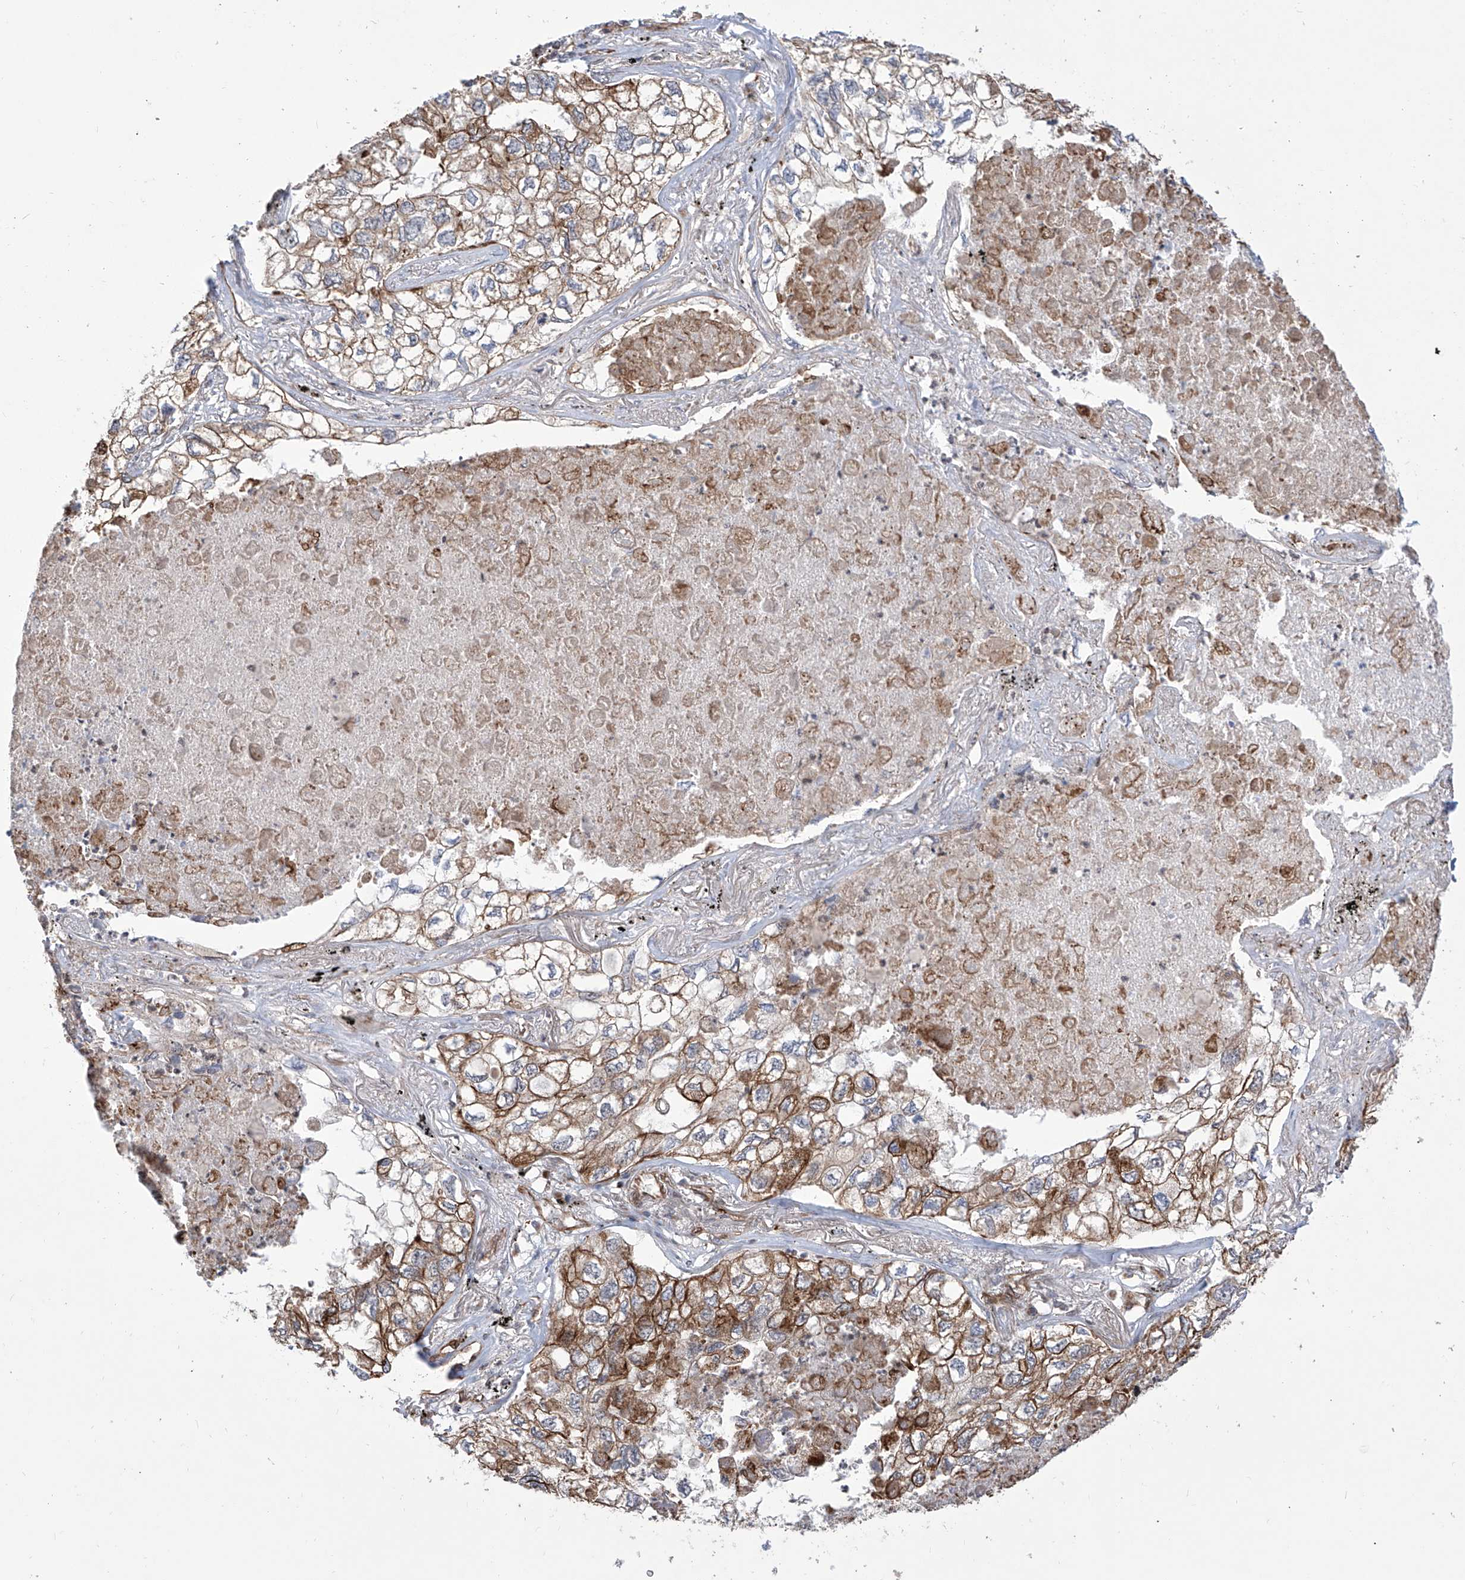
{"staining": {"intensity": "moderate", "quantity": "25%-75%", "location": "cytoplasmic/membranous"}, "tissue": "lung cancer", "cell_type": "Tumor cells", "image_type": "cancer", "snomed": [{"axis": "morphology", "description": "Adenocarcinoma, NOS"}, {"axis": "topography", "description": "Lung"}], "caption": "DAB immunohistochemical staining of adenocarcinoma (lung) demonstrates moderate cytoplasmic/membranous protein expression in approximately 25%-75% of tumor cells. The protein of interest is stained brown, and the nuclei are stained in blue (DAB IHC with brightfield microscopy, high magnification).", "gene": "APAF1", "patient": {"sex": "male", "age": 65}}